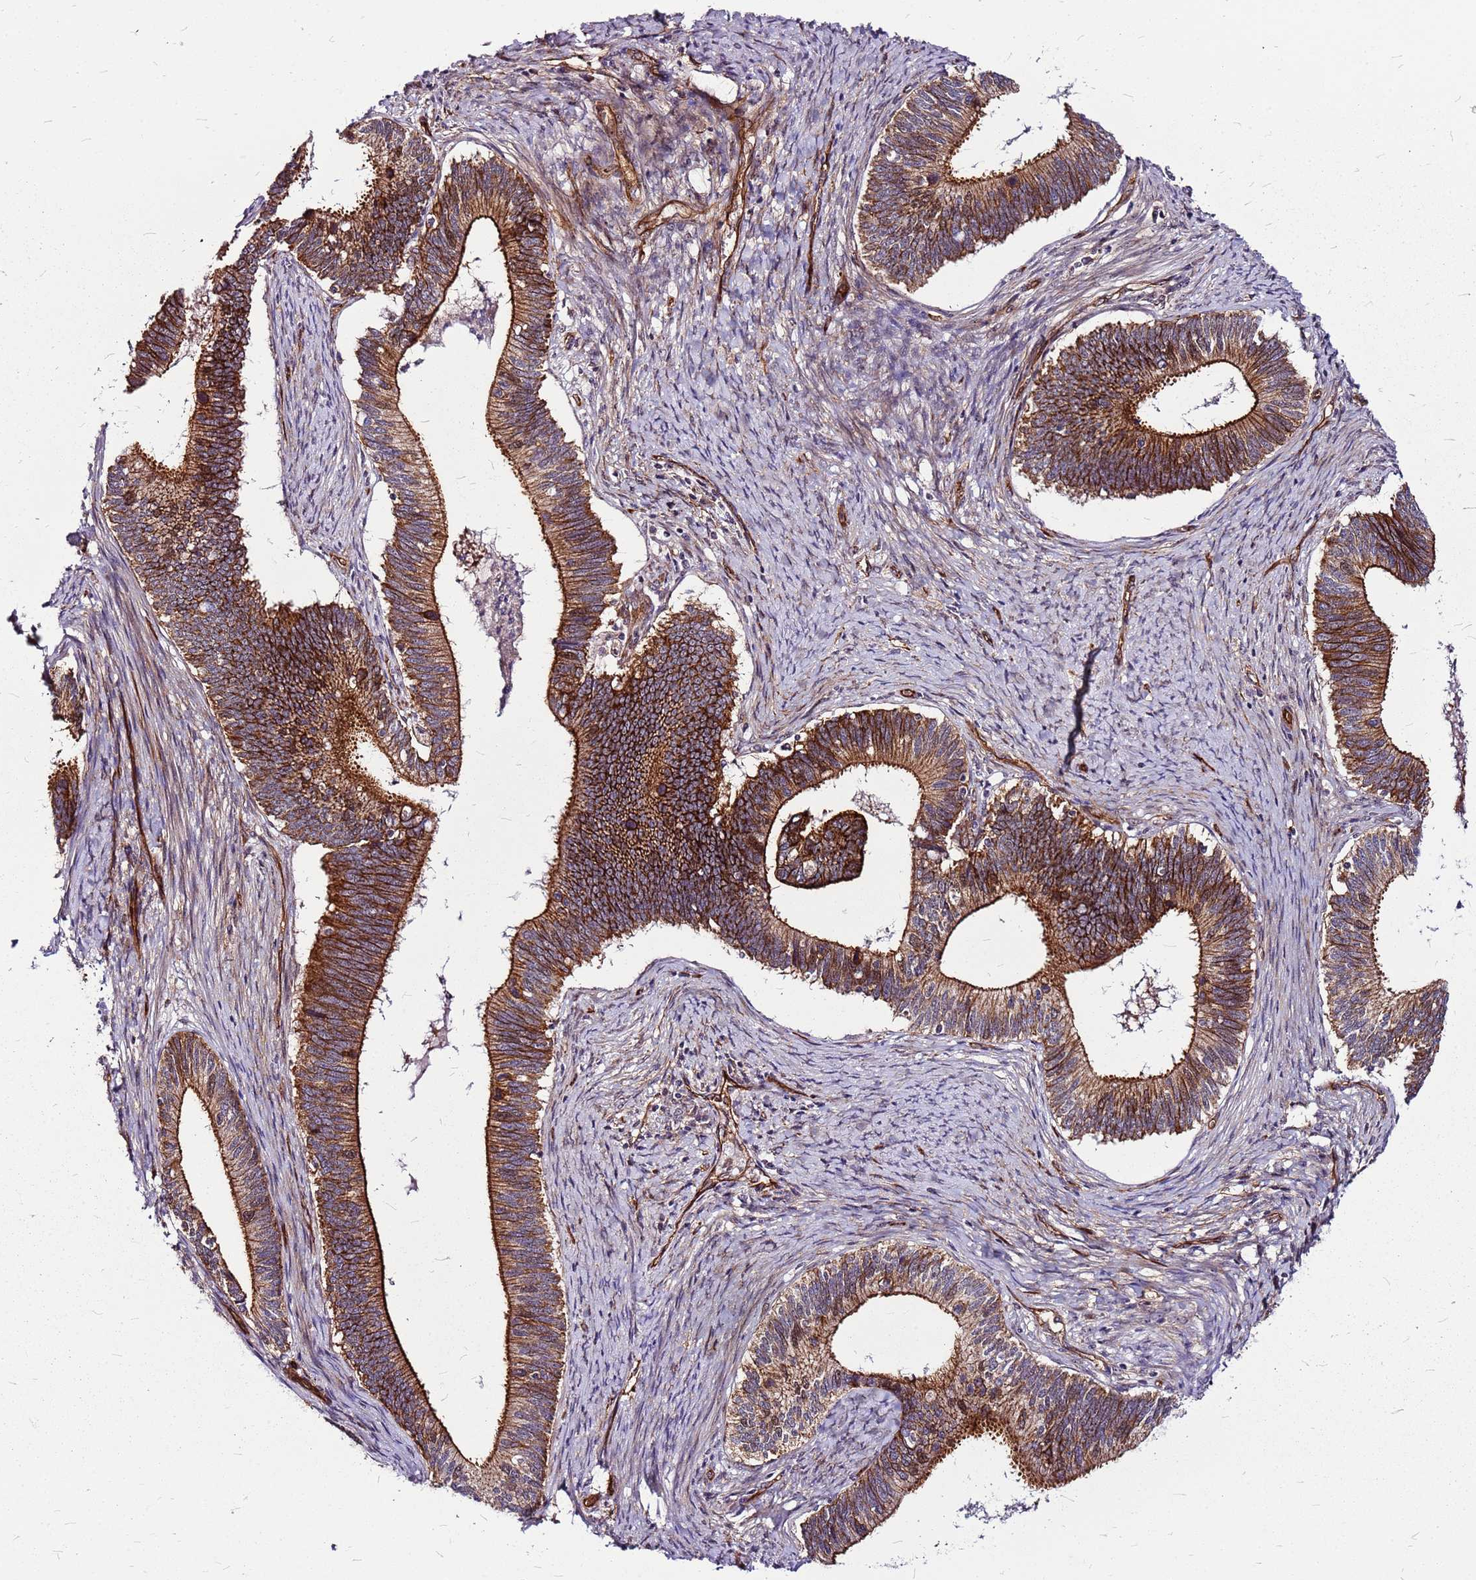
{"staining": {"intensity": "strong", "quantity": ">75%", "location": "cytoplasmic/membranous"}, "tissue": "cervical cancer", "cell_type": "Tumor cells", "image_type": "cancer", "snomed": [{"axis": "morphology", "description": "Adenocarcinoma, NOS"}, {"axis": "topography", "description": "Cervix"}], "caption": "The immunohistochemical stain highlights strong cytoplasmic/membranous positivity in tumor cells of cervical cancer tissue. (DAB = brown stain, brightfield microscopy at high magnification).", "gene": "TOPAZ1", "patient": {"sex": "female", "age": 42}}